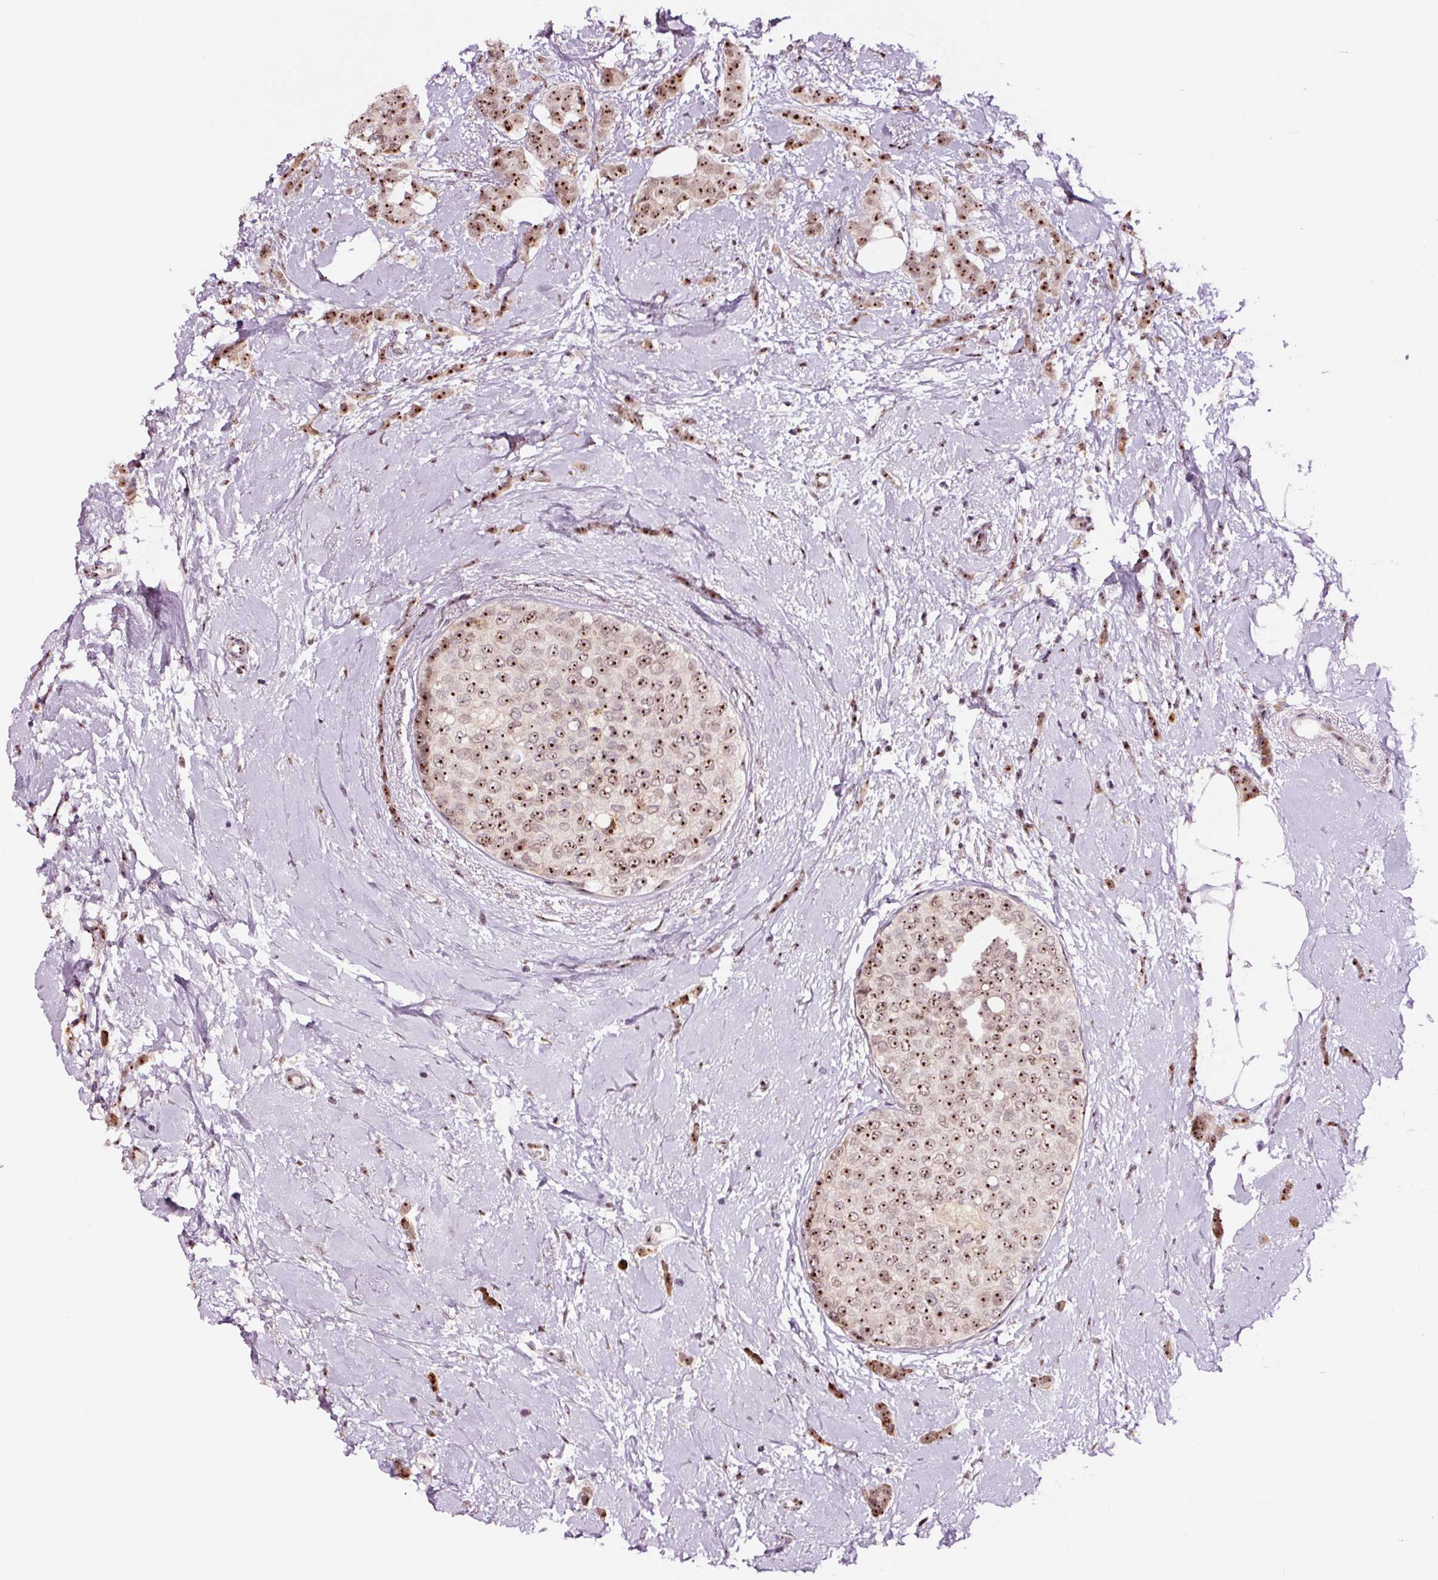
{"staining": {"intensity": "moderate", "quantity": ">75%", "location": "nuclear"}, "tissue": "breast cancer", "cell_type": "Tumor cells", "image_type": "cancer", "snomed": [{"axis": "morphology", "description": "Duct carcinoma"}, {"axis": "topography", "description": "Breast"}], "caption": "Immunohistochemical staining of intraductal carcinoma (breast) shows medium levels of moderate nuclear positivity in about >75% of tumor cells. (brown staining indicates protein expression, while blue staining denotes nuclei).", "gene": "GNL3", "patient": {"sex": "female", "age": 72}}